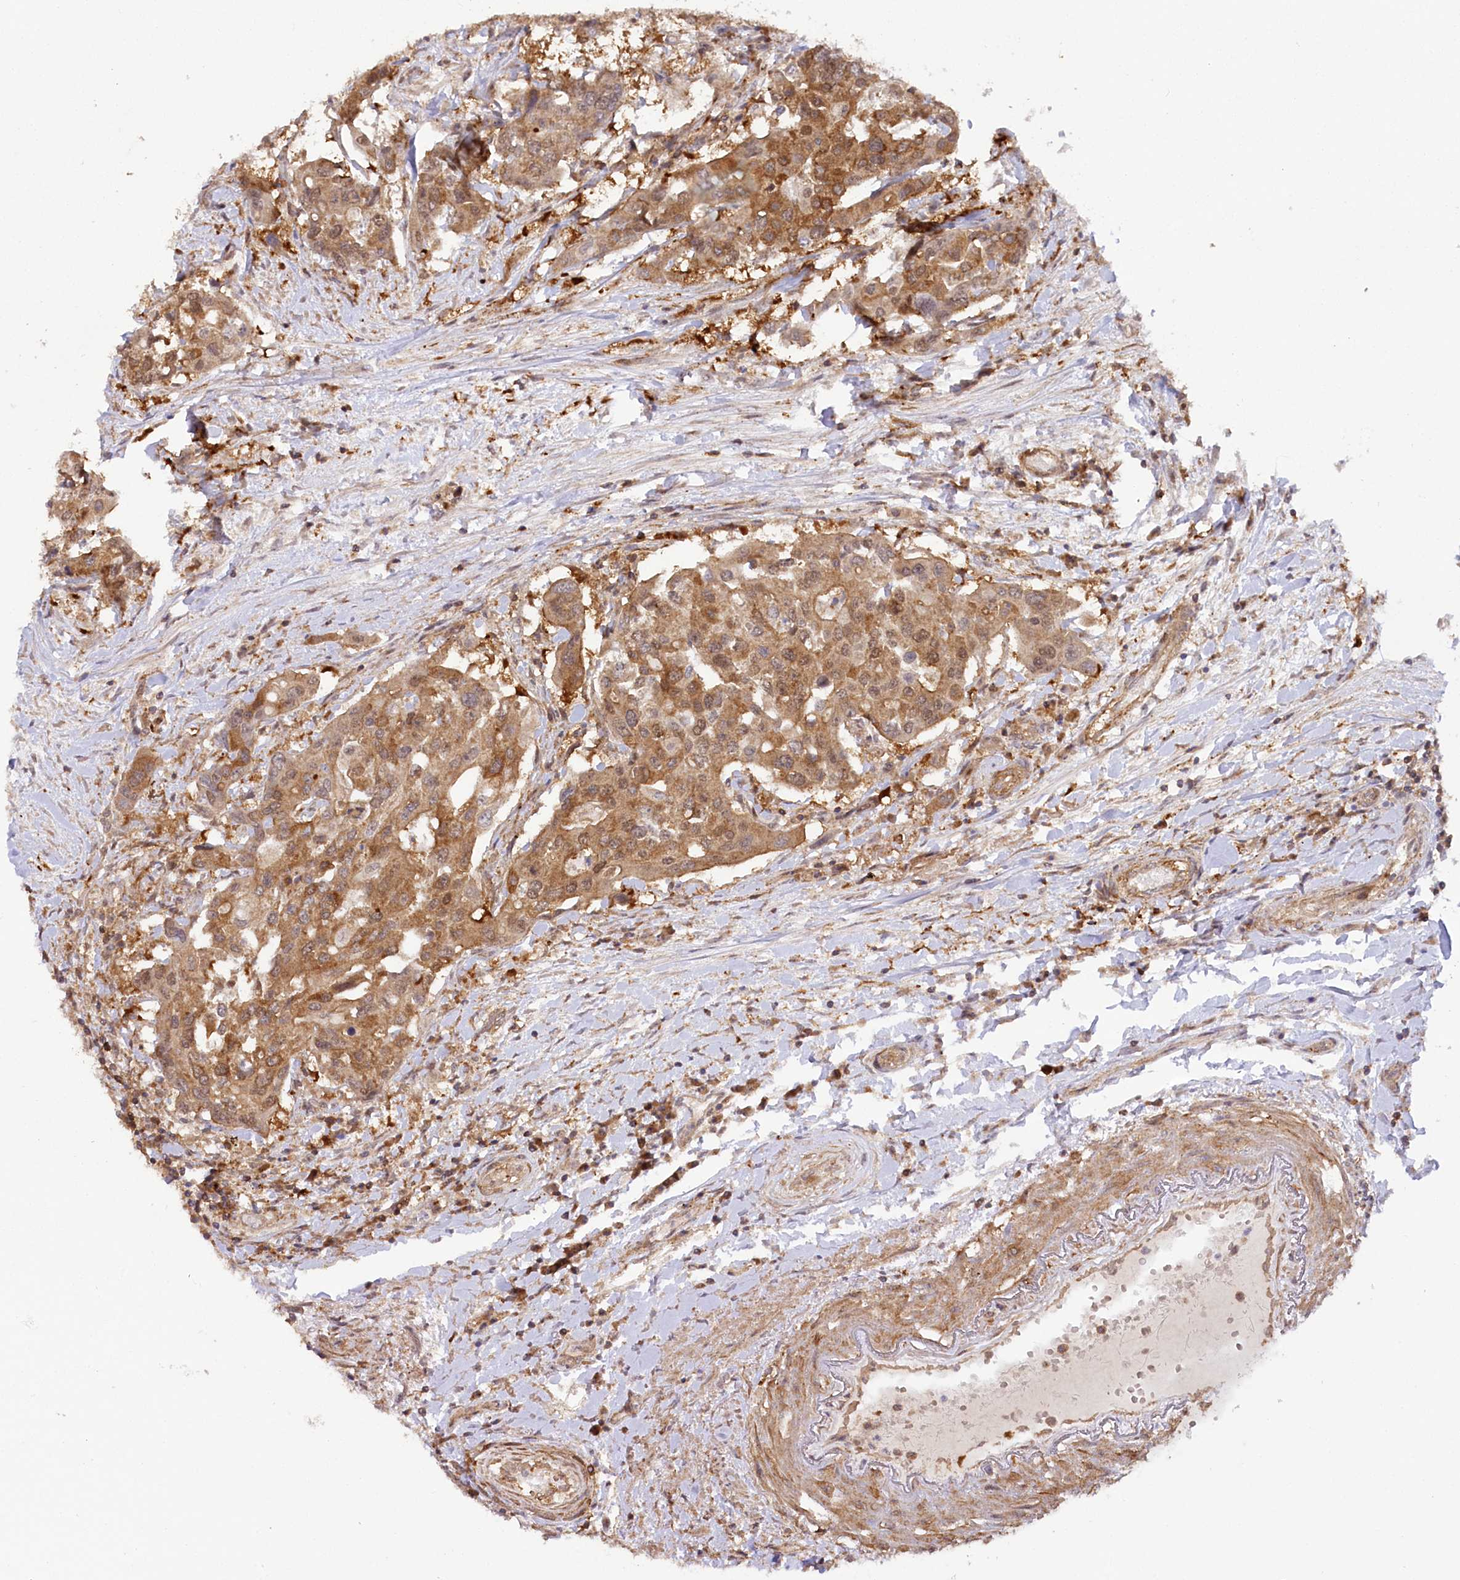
{"staining": {"intensity": "strong", "quantity": ">75%", "location": "cytoplasmic/membranous"}, "tissue": "colorectal cancer", "cell_type": "Tumor cells", "image_type": "cancer", "snomed": [{"axis": "morphology", "description": "Adenocarcinoma, NOS"}, {"axis": "topography", "description": "Colon"}], "caption": "DAB (3,3'-diaminobenzidine) immunohistochemical staining of human colorectal cancer (adenocarcinoma) reveals strong cytoplasmic/membranous protein staining in approximately >75% of tumor cells.", "gene": "CCDC91", "patient": {"sex": "male", "age": 77}}